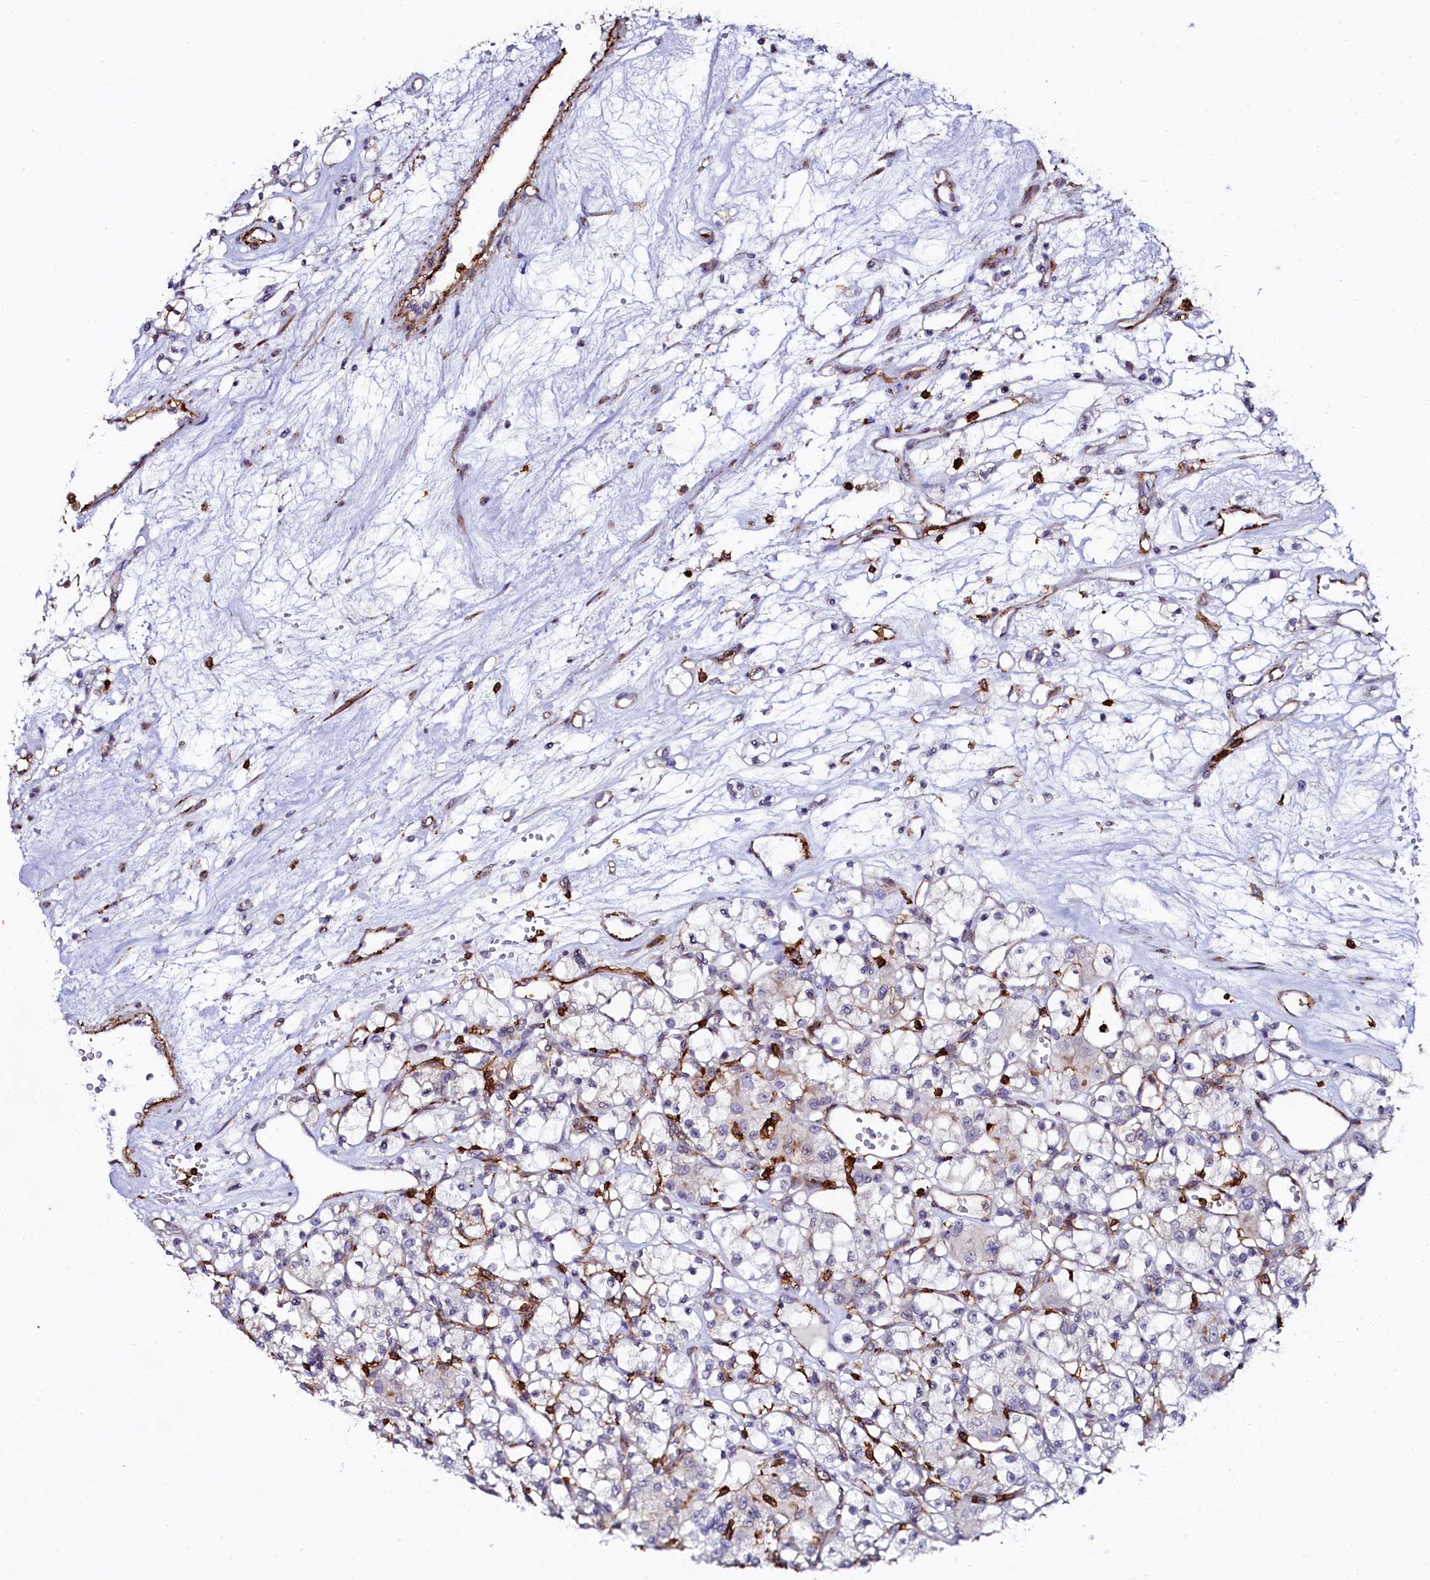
{"staining": {"intensity": "negative", "quantity": "none", "location": "none"}, "tissue": "renal cancer", "cell_type": "Tumor cells", "image_type": "cancer", "snomed": [{"axis": "morphology", "description": "Adenocarcinoma, NOS"}, {"axis": "topography", "description": "Kidney"}], "caption": "Micrograph shows no protein staining in tumor cells of renal cancer (adenocarcinoma) tissue.", "gene": "AAAS", "patient": {"sex": "female", "age": 59}}